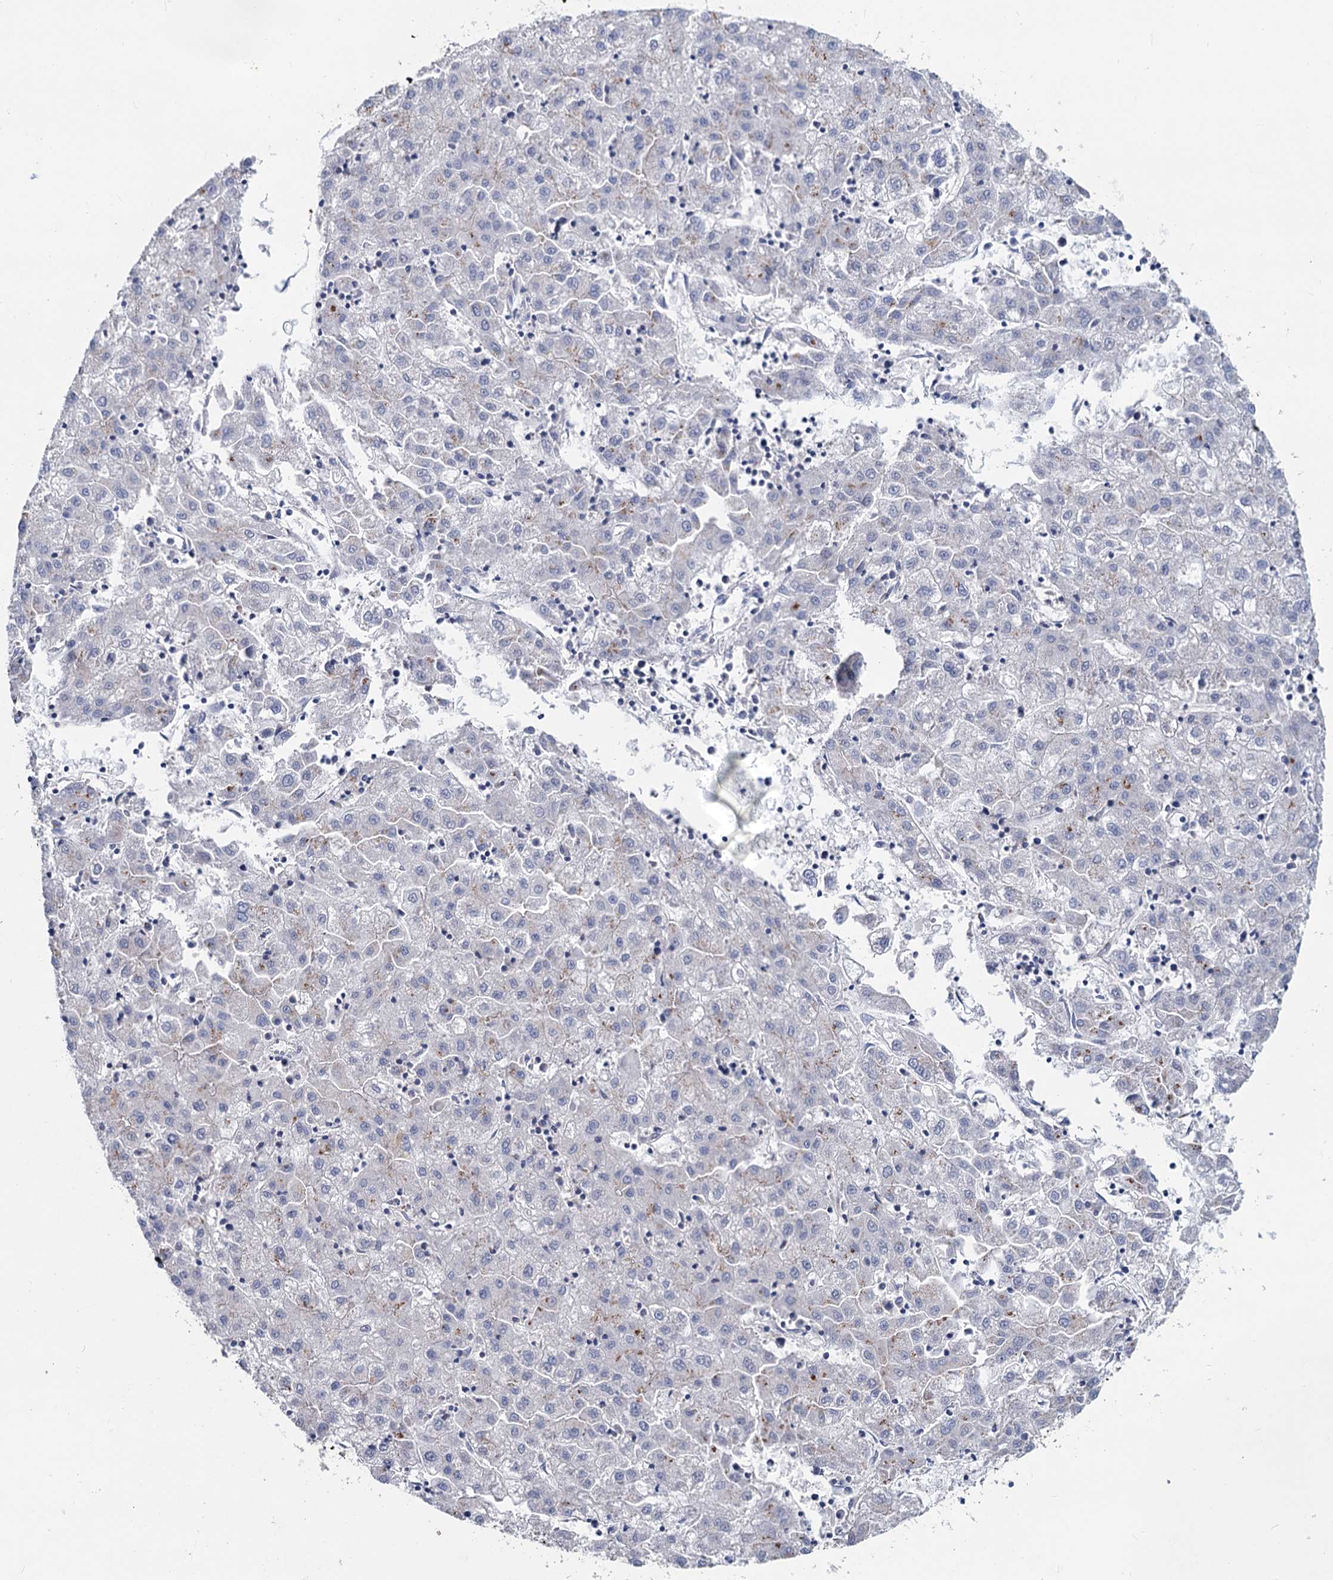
{"staining": {"intensity": "negative", "quantity": "none", "location": "none"}, "tissue": "liver cancer", "cell_type": "Tumor cells", "image_type": "cancer", "snomed": [{"axis": "morphology", "description": "Carcinoma, Hepatocellular, NOS"}, {"axis": "topography", "description": "Liver"}], "caption": "Immunohistochemistry (IHC) image of human hepatocellular carcinoma (liver) stained for a protein (brown), which shows no expression in tumor cells.", "gene": "LRCH4", "patient": {"sex": "male", "age": 72}}